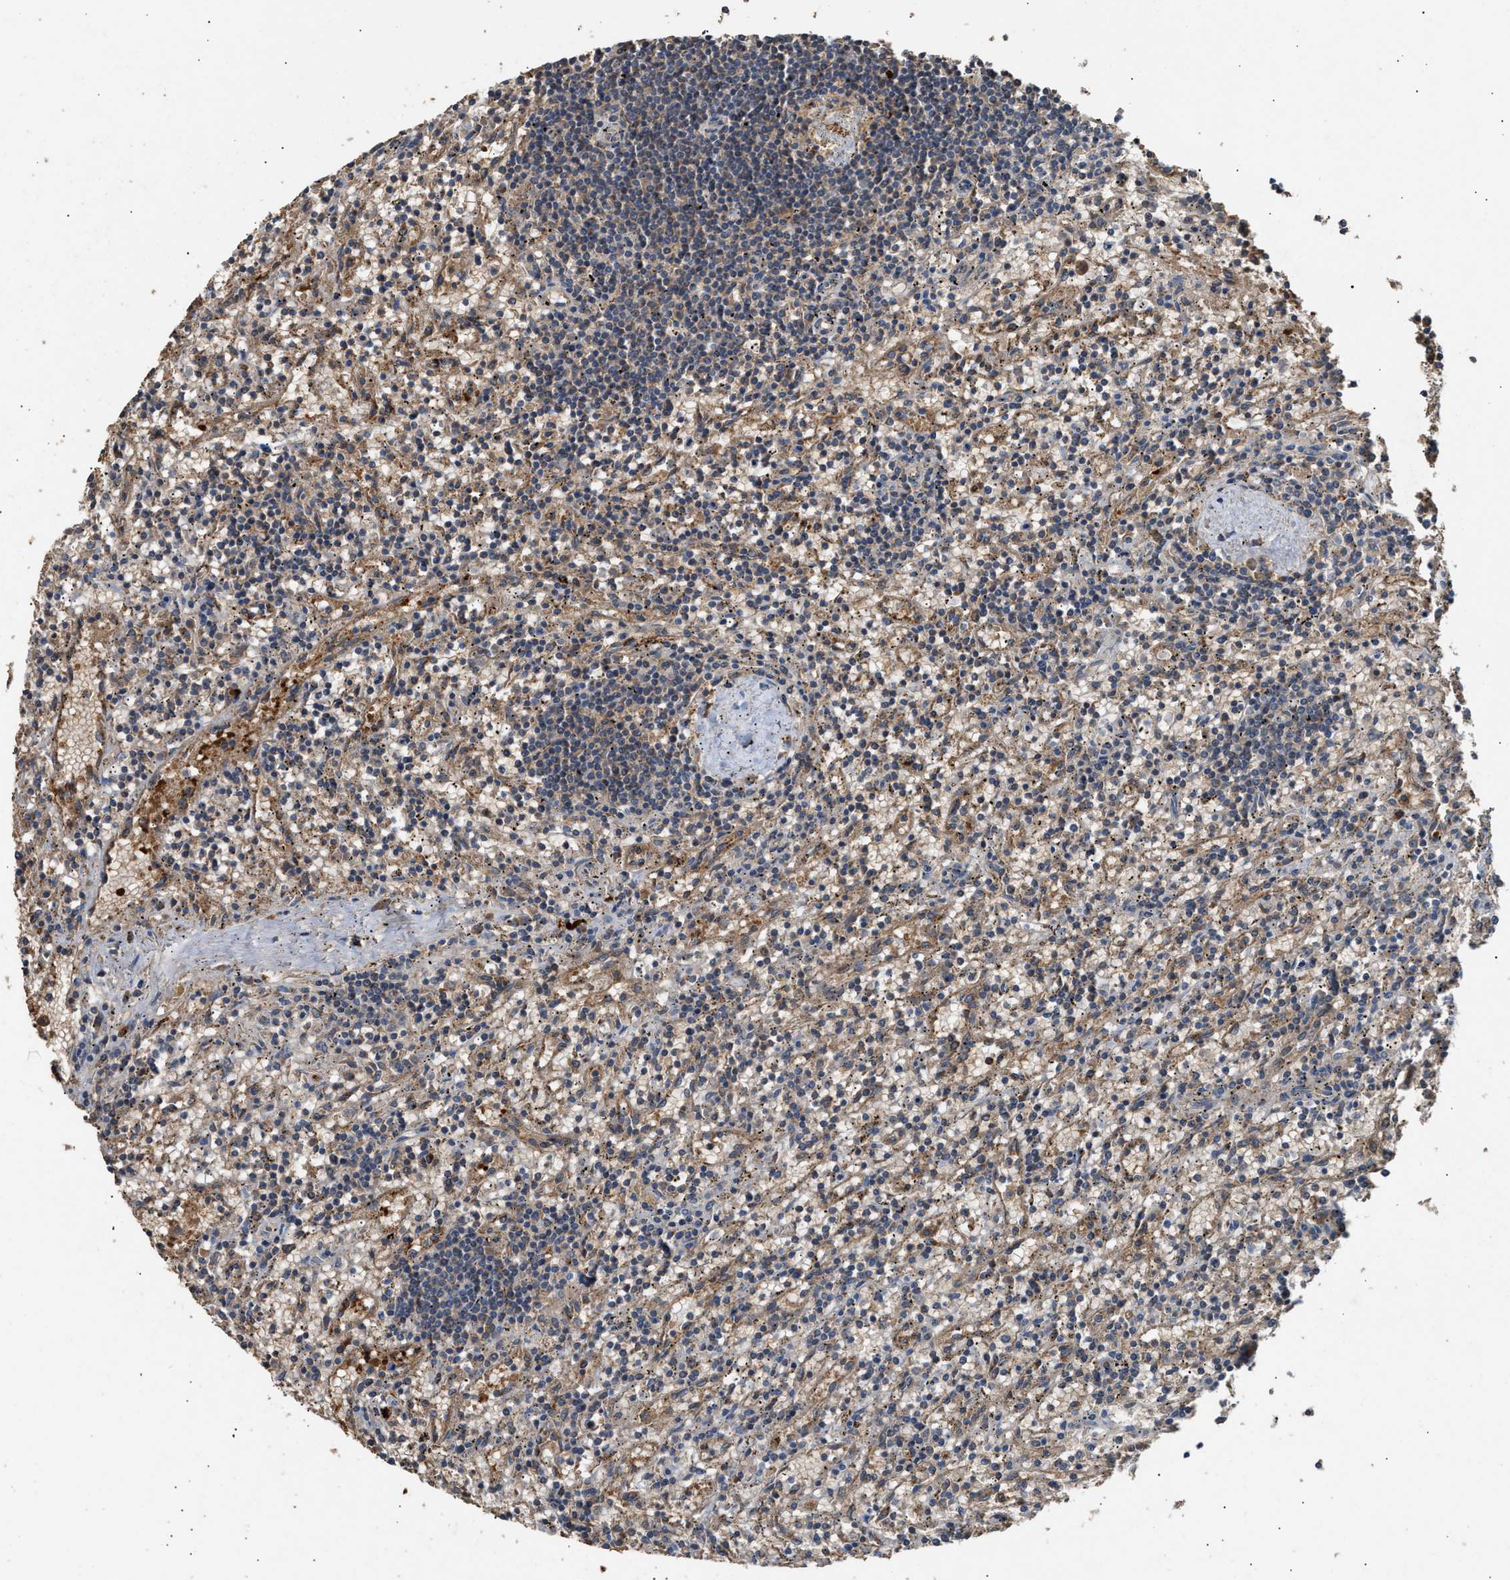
{"staining": {"intensity": "weak", "quantity": ">75%", "location": "cytoplasmic/membranous"}, "tissue": "lymphoma", "cell_type": "Tumor cells", "image_type": "cancer", "snomed": [{"axis": "morphology", "description": "Malignant lymphoma, non-Hodgkin's type, Low grade"}, {"axis": "topography", "description": "Spleen"}], "caption": "DAB (3,3'-diaminobenzidine) immunohistochemical staining of human low-grade malignant lymphoma, non-Hodgkin's type displays weak cytoplasmic/membranous protein staining in approximately >75% of tumor cells.", "gene": "TMEM268", "patient": {"sex": "male", "age": 76}}